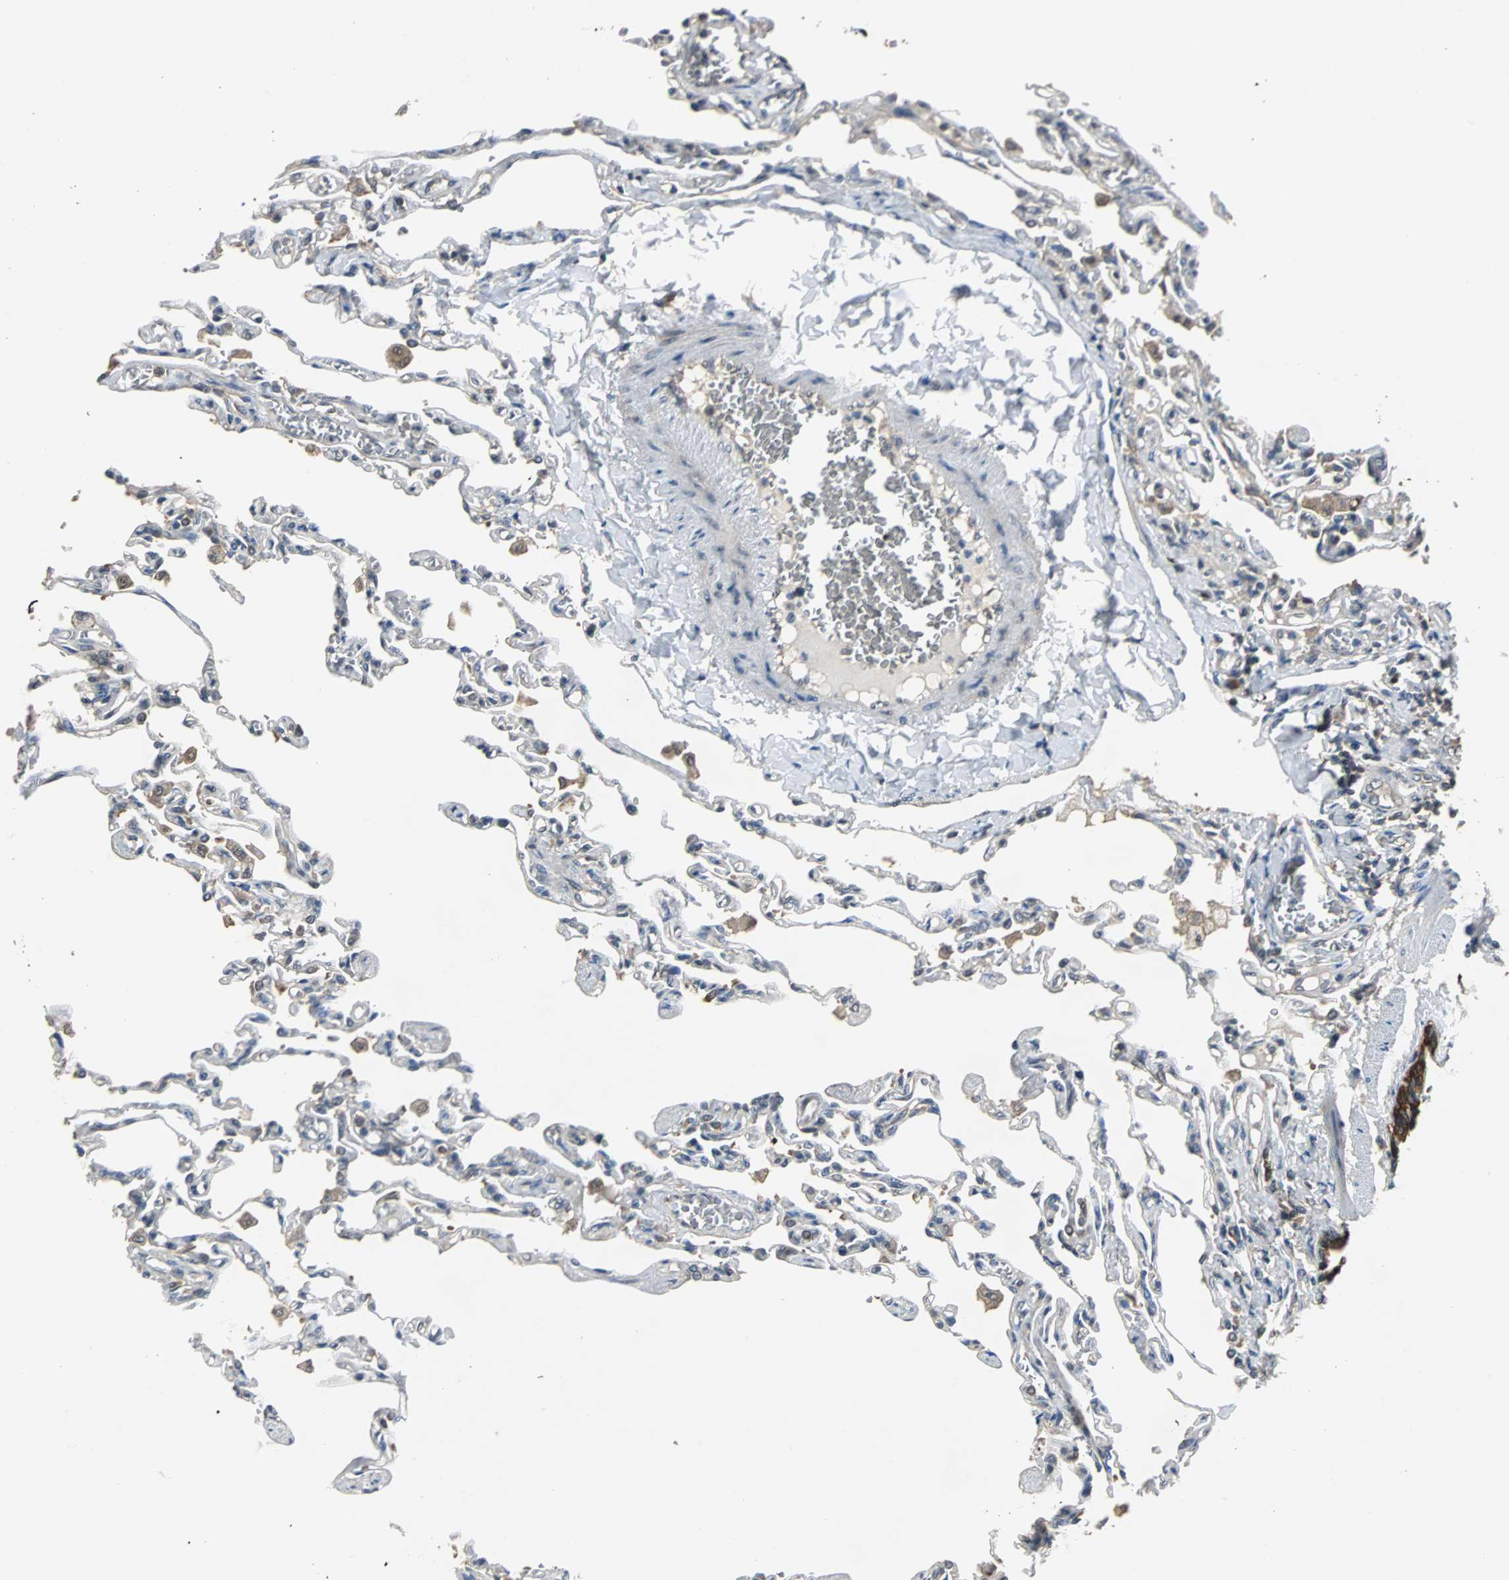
{"staining": {"intensity": "weak", "quantity": "25%-75%", "location": "cytoplasmic/membranous,nuclear"}, "tissue": "lung", "cell_type": "Alveolar cells", "image_type": "normal", "snomed": [{"axis": "morphology", "description": "Normal tissue, NOS"}, {"axis": "topography", "description": "Lung"}], "caption": "Immunohistochemical staining of benign lung reveals weak cytoplasmic/membranous,nuclear protein staining in approximately 25%-75% of alveolar cells. The staining was performed using DAB, with brown indicating positive protein expression. Nuclei are stained blue with hematoxylin.", "gene": "ABHD2", "patient": {"sex": "male", "age": 21}}